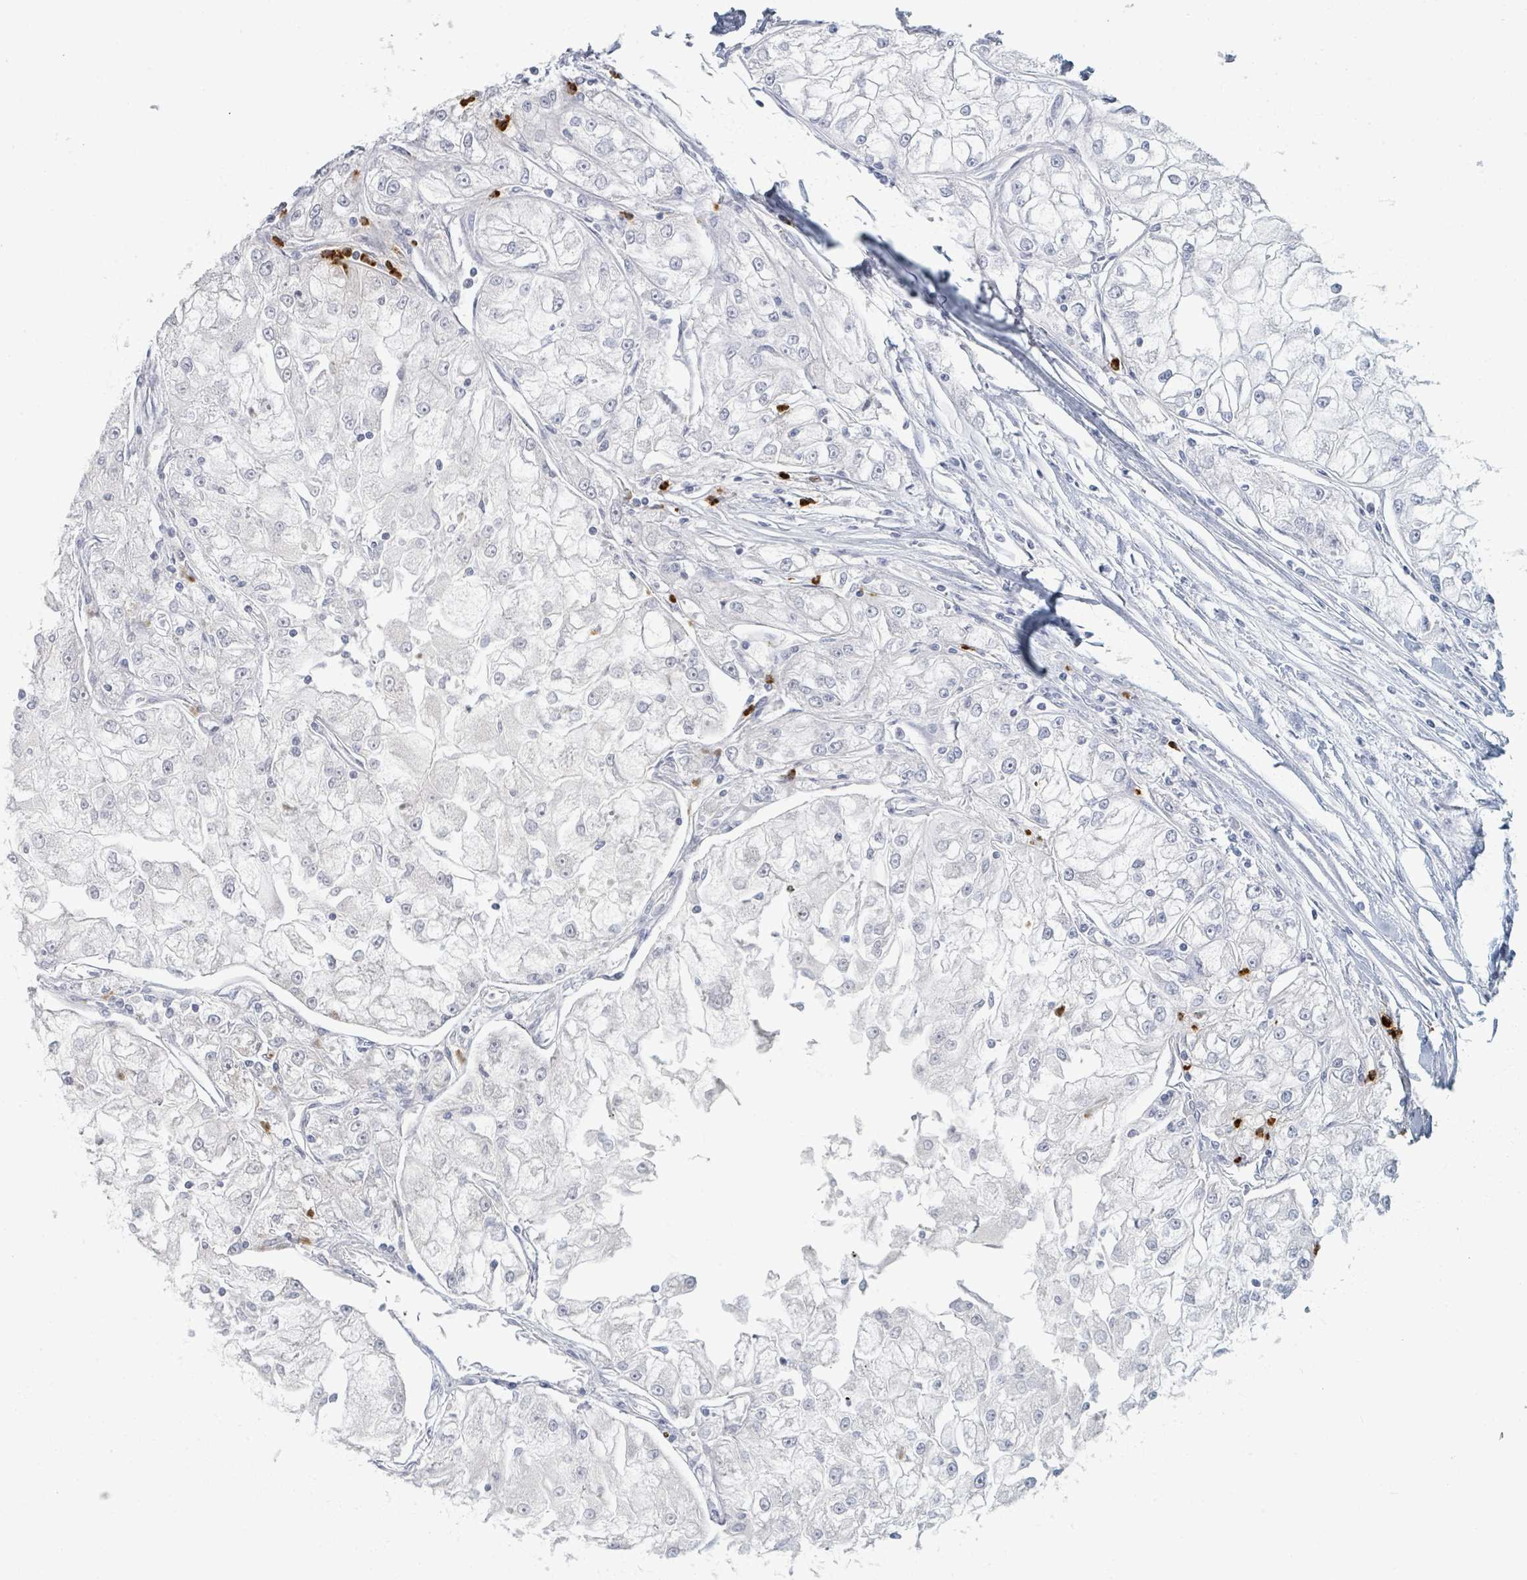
{"staining": {"intensity": "negative", "quantity": "none", "location": "none"}, "tissue": "renal cancer", "cell_type": "Tumor cells", "image_type": "cancer", "snomed": [{"axis": "morphology", "description": "Adenocarcinoma, NOS"}, {"axis": "topography", "description": "Kidney"}], "caption": "A histopathology image of renal cancer stained for a protein exhibits no brown staining in tumor cells. (Immunohistochemistry (ihc), brightfield microscopy, high magnification).", "gene": "DEFA4", "patient": {"sex": "female", "age": 72}}